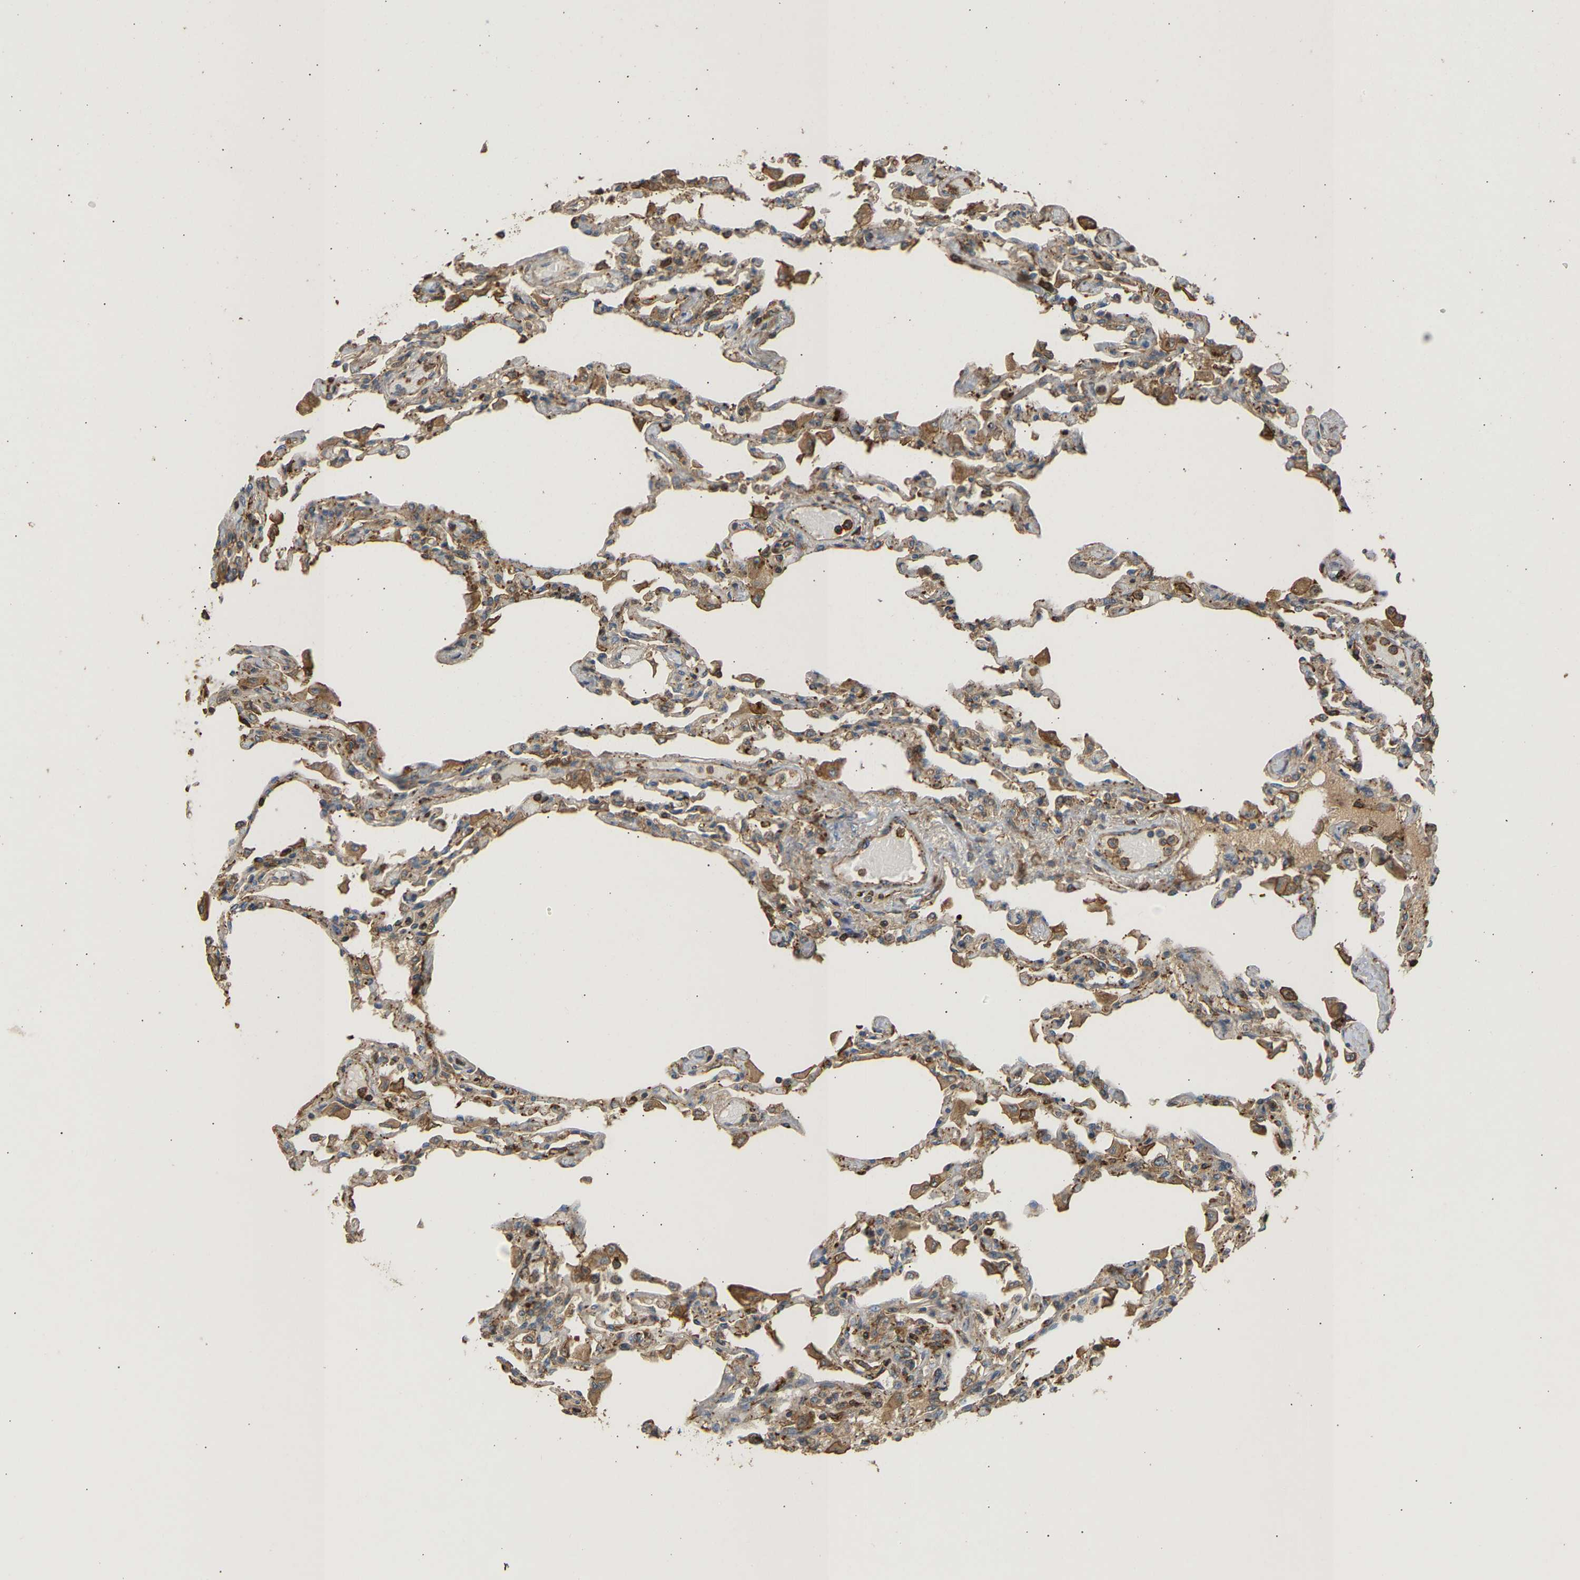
{"staining": {"intensity": "moderate", "quantity": "<25%", "location": "cytoplasmic/membranous"}, "tissue": "lung", "cell_type": "Alveolar cells", "image_type": "normal", "snomed": [{"axis": "morphology", "description": "Normal tissue, NOS"}, {"axis": "topography", "description": "Bronchus"}, {"axis": "topography", "description": "Lung"}], "caption": "Lung stained with immunohistochemistry exhibits moderate cytoplasmic/membranous positivity in approximately <25% of alveolar cells.", "gene": "ENSG00000282218", "patient": {"sex": "female", "age": 49}}